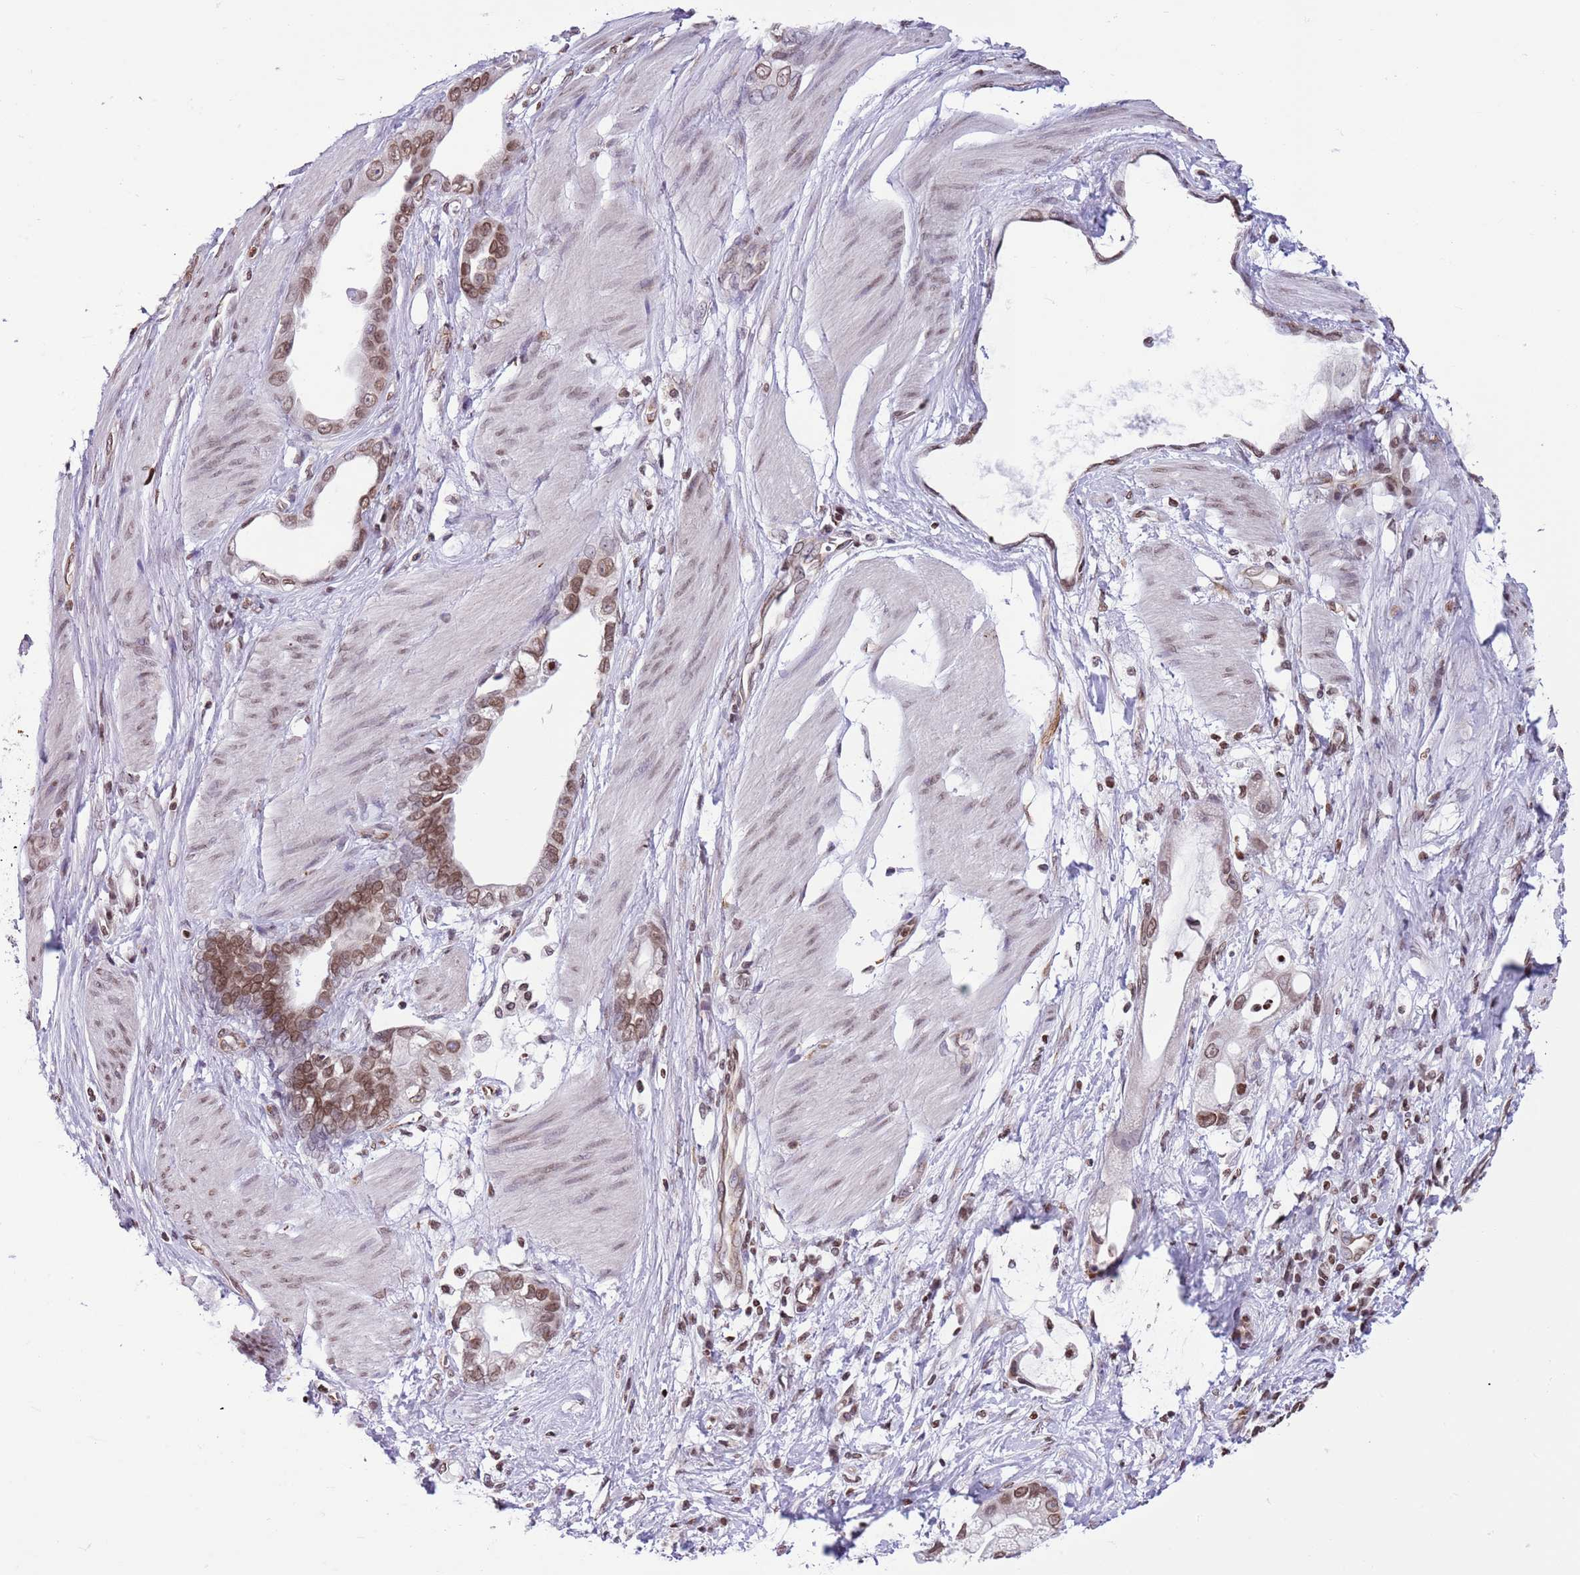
{"staining": {"intensity": "moderate", "quantity": ">75%", "location": "nuclear"}, "tissue": "stomach cancer", "cell_type": "Tumor cells", "image_type": "cancer", "snomed": [{"axis": "morphology", "description": "Adenocarcinoma, NOS"}, {"axis": "topography", "description": "Stomach"}], "caption": "Immunohistochemistry histopathology image of stomach adenocarcinoma stained for a protein (brown), which demonstrates medium levels of moderate nuclear positivity in approximately >75% of tumor cells.", "gene": "NRIP1", "patient": {"sex": "male", "age": 55}}